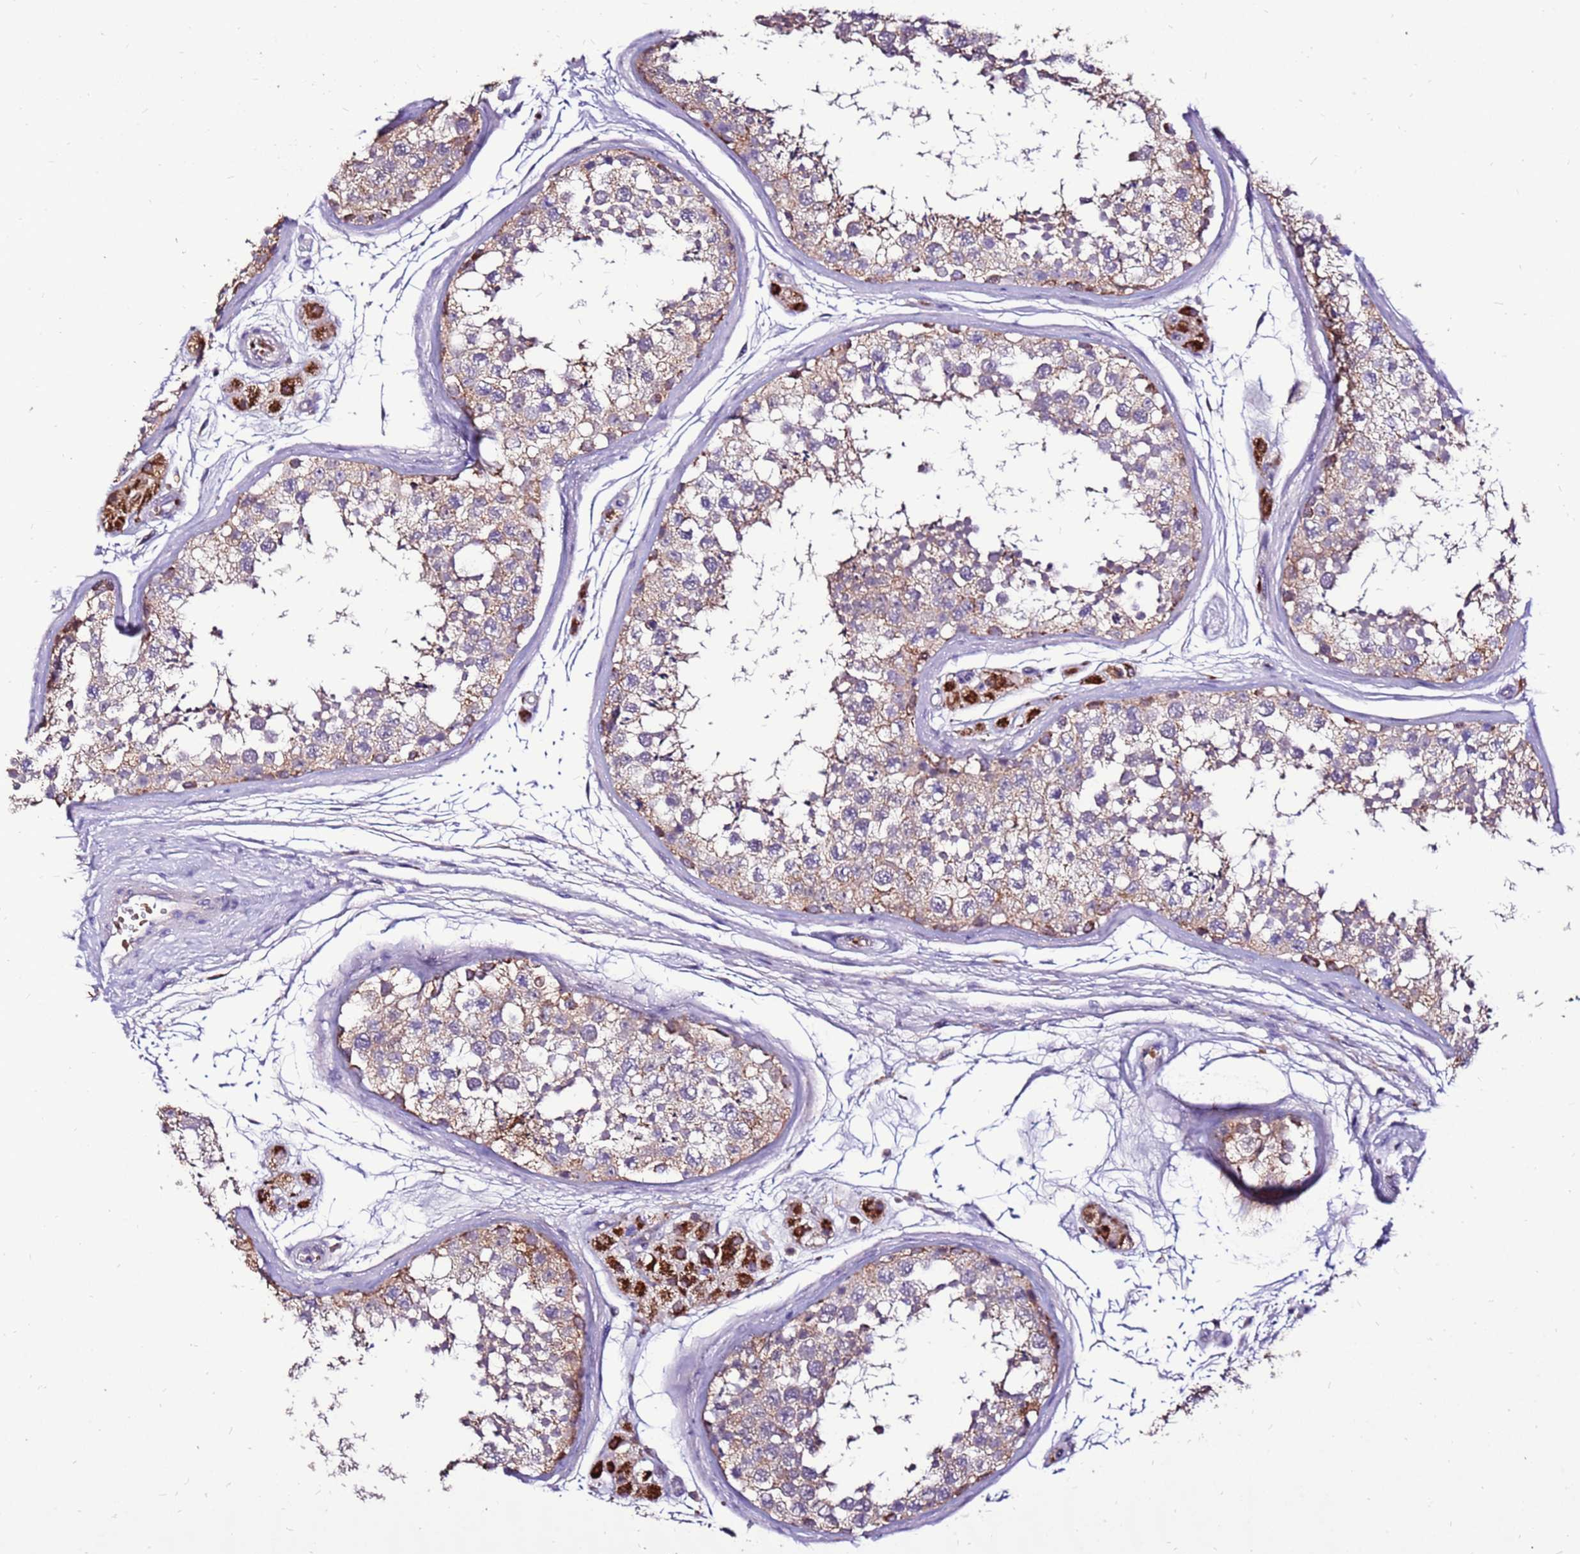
{"staining": {"intensity": "moderate", "quantity": "25%-75%", "location": "cytoplasmic/membranous"}, "tissue": "testis", "cell_type": "Cells in seminiferous ducts", "image_type": "normal", "snomed": [{"axis": "morphology", "description": "Normal tissue, NOS"}, {"axis": "topography", "description": "Testis"}], "caption": "High-power microscopy captured an IHC micrograph of benign testis, revealing moderate cytoplasmic/membranous expression in about 25%-75% of cells in seminiferous ducts.", "gene": "SPSB3", "patient": {"sex": "male", "age": 56}}